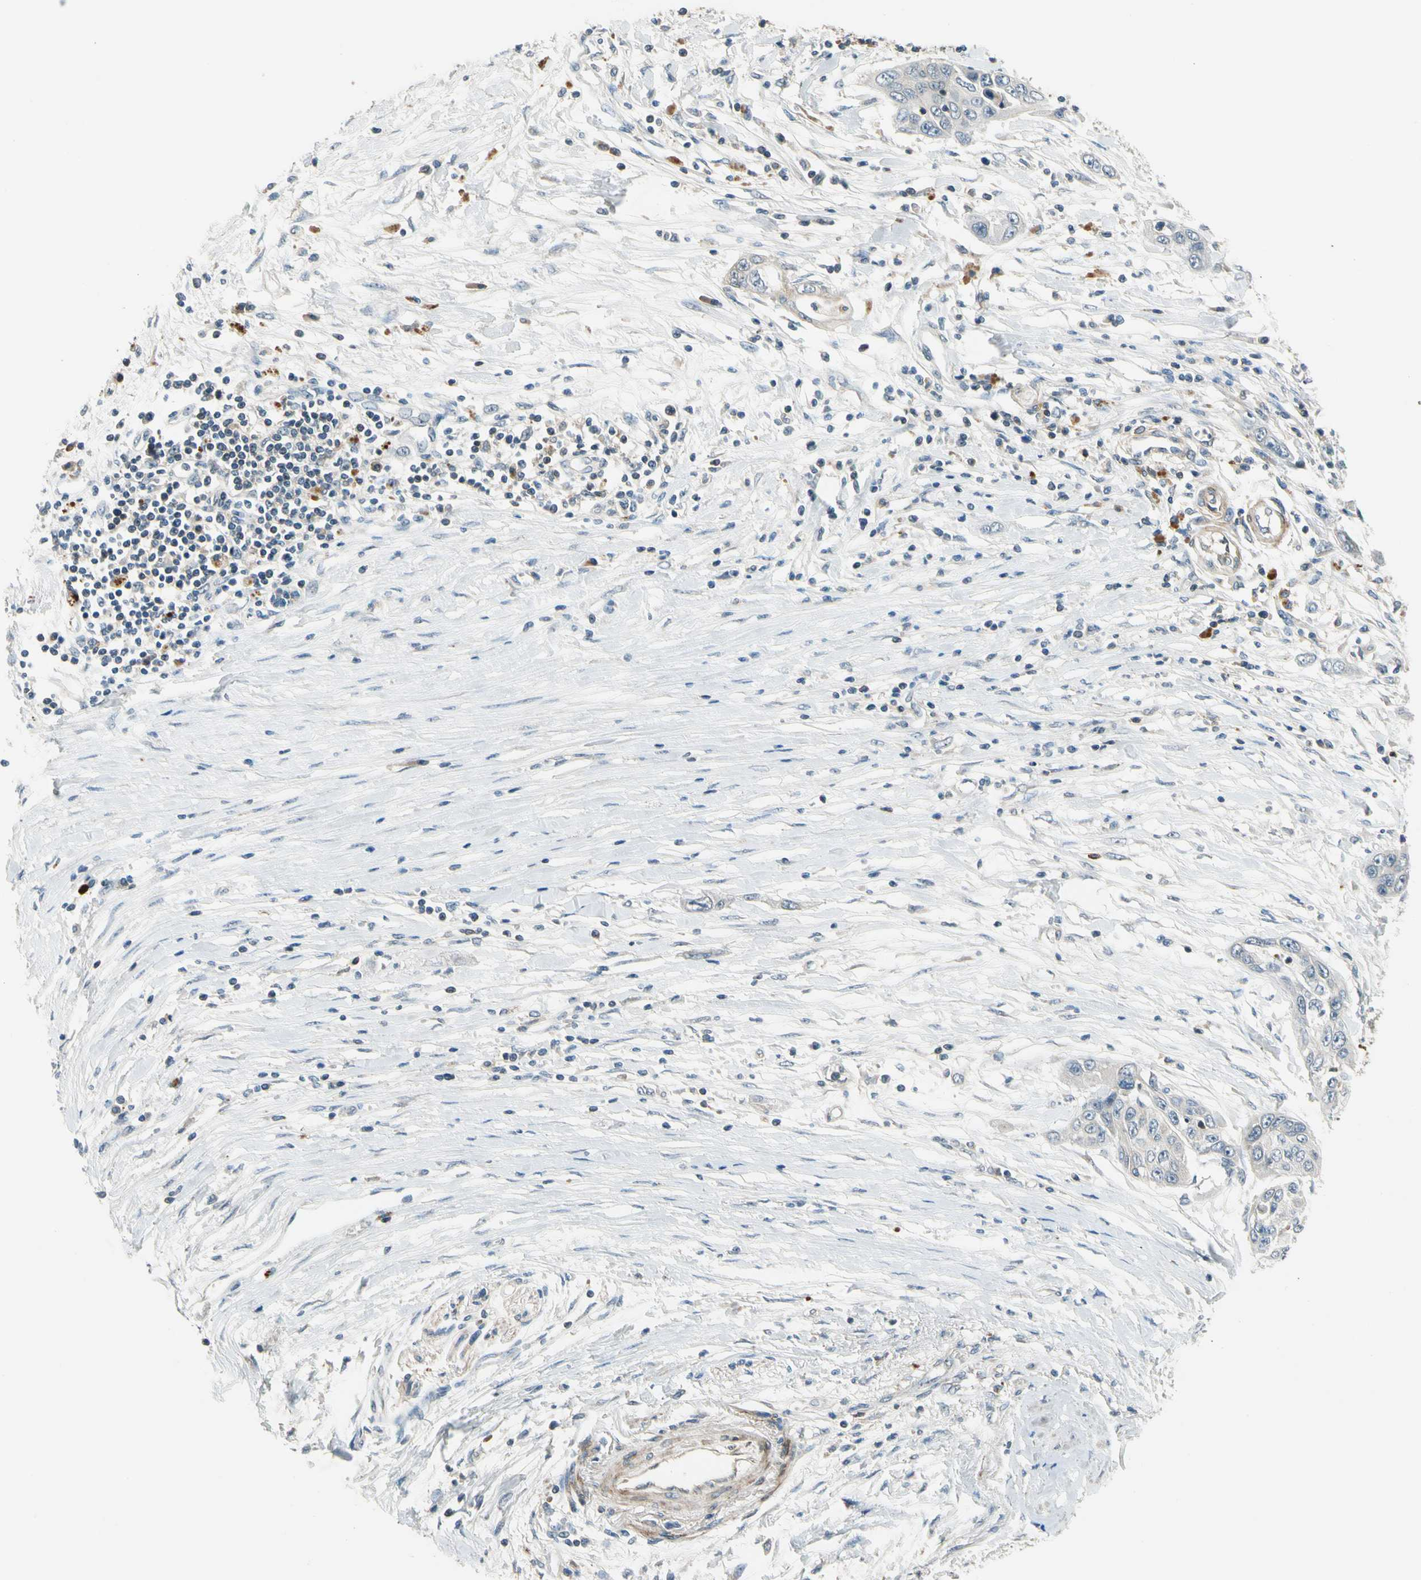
{"staining": {"intensity": "weak", "quantity": "25%-75%", "location": "cytoplasmic/membranous"}, "tissue": "pancreatic cancer", "cell_type": "Tumor cells", "image_type": "cancer", "snomed": [{"axis": "morphology", "description": "Adenocarcinoma, NOS"}, {"axis": "topography", "description": "Pancreas"}], "caption": "Protein staining of pancreatic cancer tissue shows weak cytoplasmic/membranous positivity in about 25%-75% of tumor cells.", "gene": "MST1R", "patient": {"sex": "female", "age": 70}}